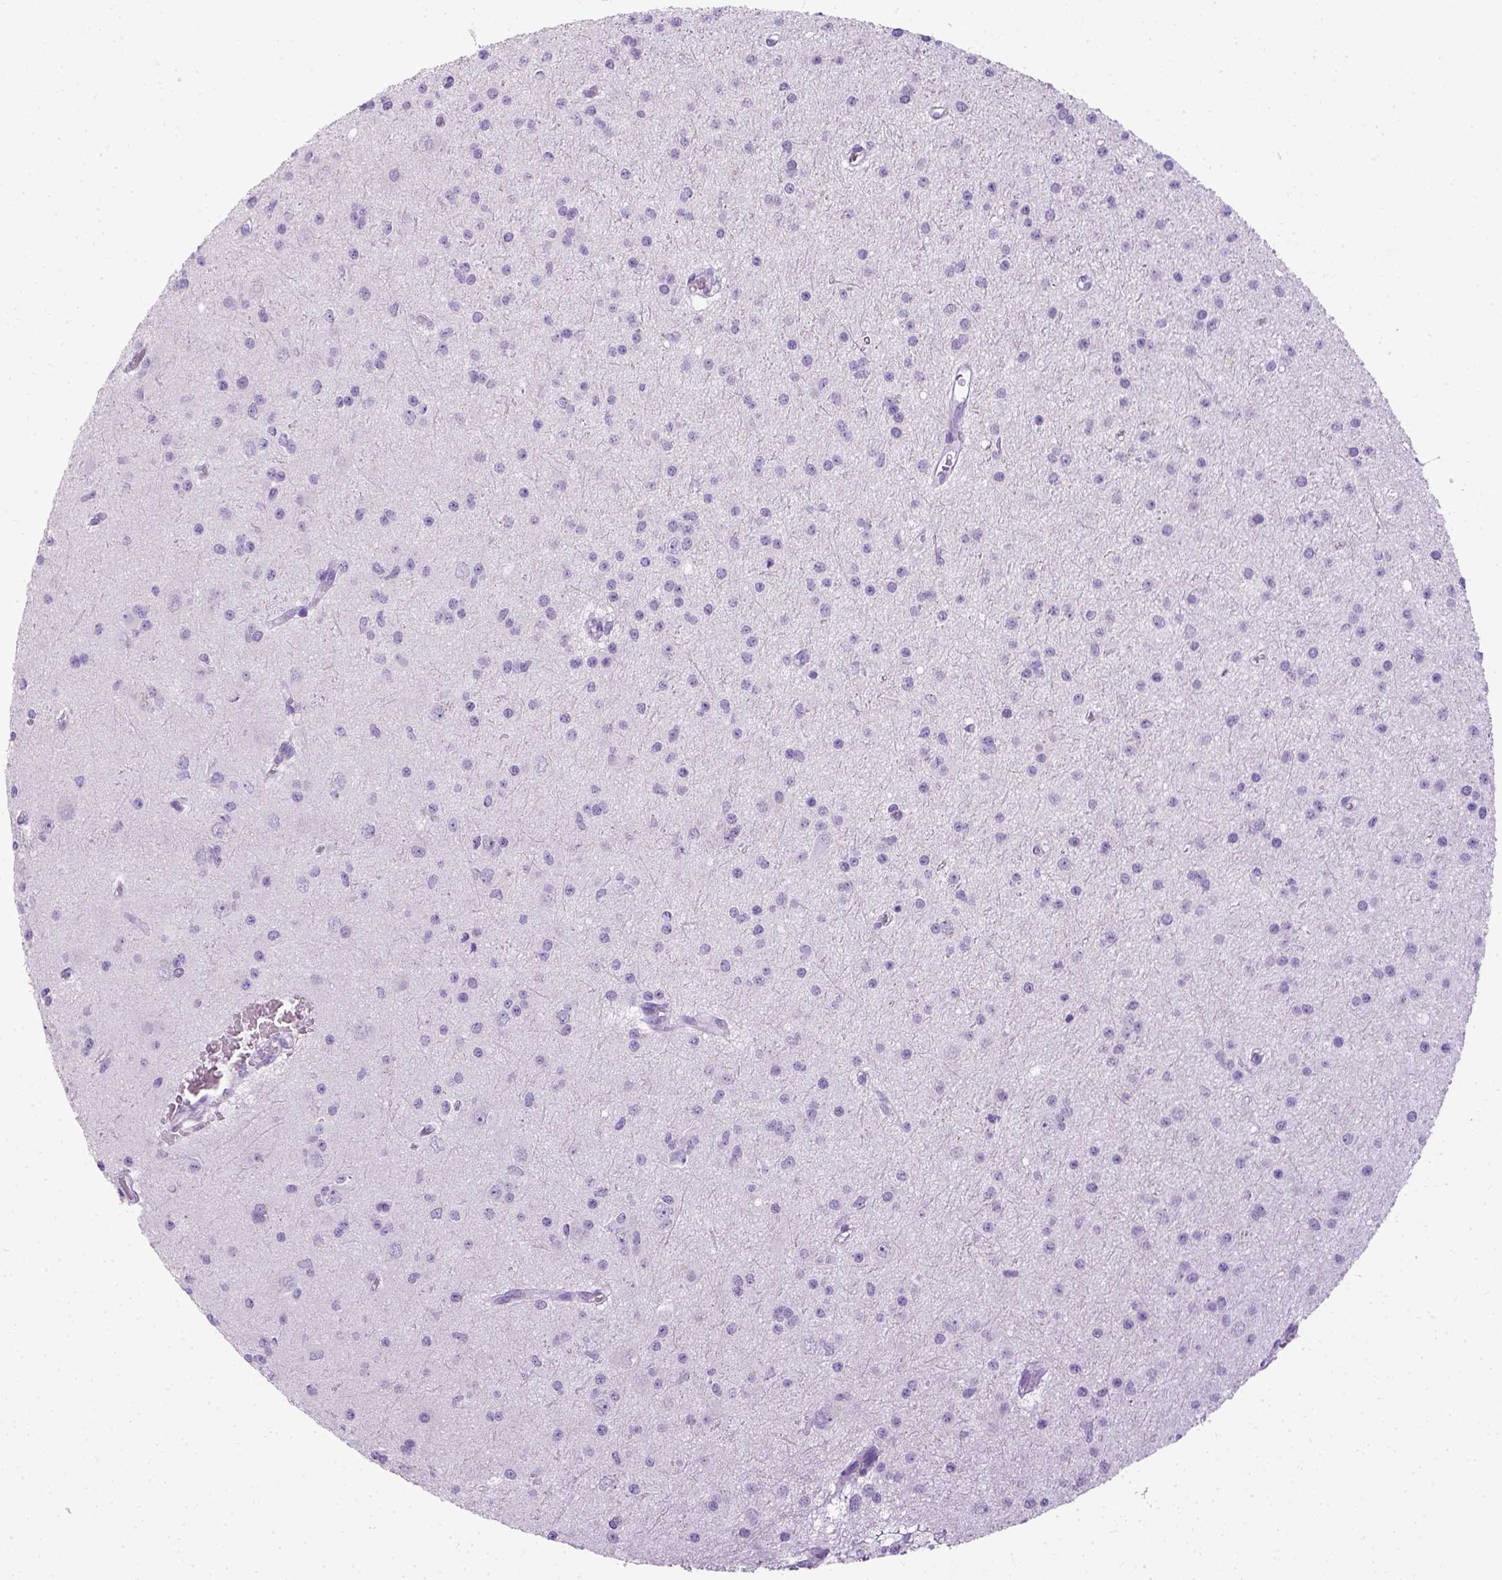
{"staining": {"intensity": "negative", "quantity": "none", "location": "none"}, "tissue": "glioma", "cell_type": "Tumor cells", "image_type": "cancer", "snomed": [{"axis": "morphology", "description": "Glioma, malignant, Low grade"}, {"axis": "topography", "description": "Brain"}], "caption": "Immunohistochemistry micrograph of neoplastic tissue: human low-grade glioma (malignant) stained with DAB (3,3'-diaminobenzidine) reveals no significant protein positivity in tumor cells.", "gene": "LGSN", "patient": {"sex": "male", "age": 27}}